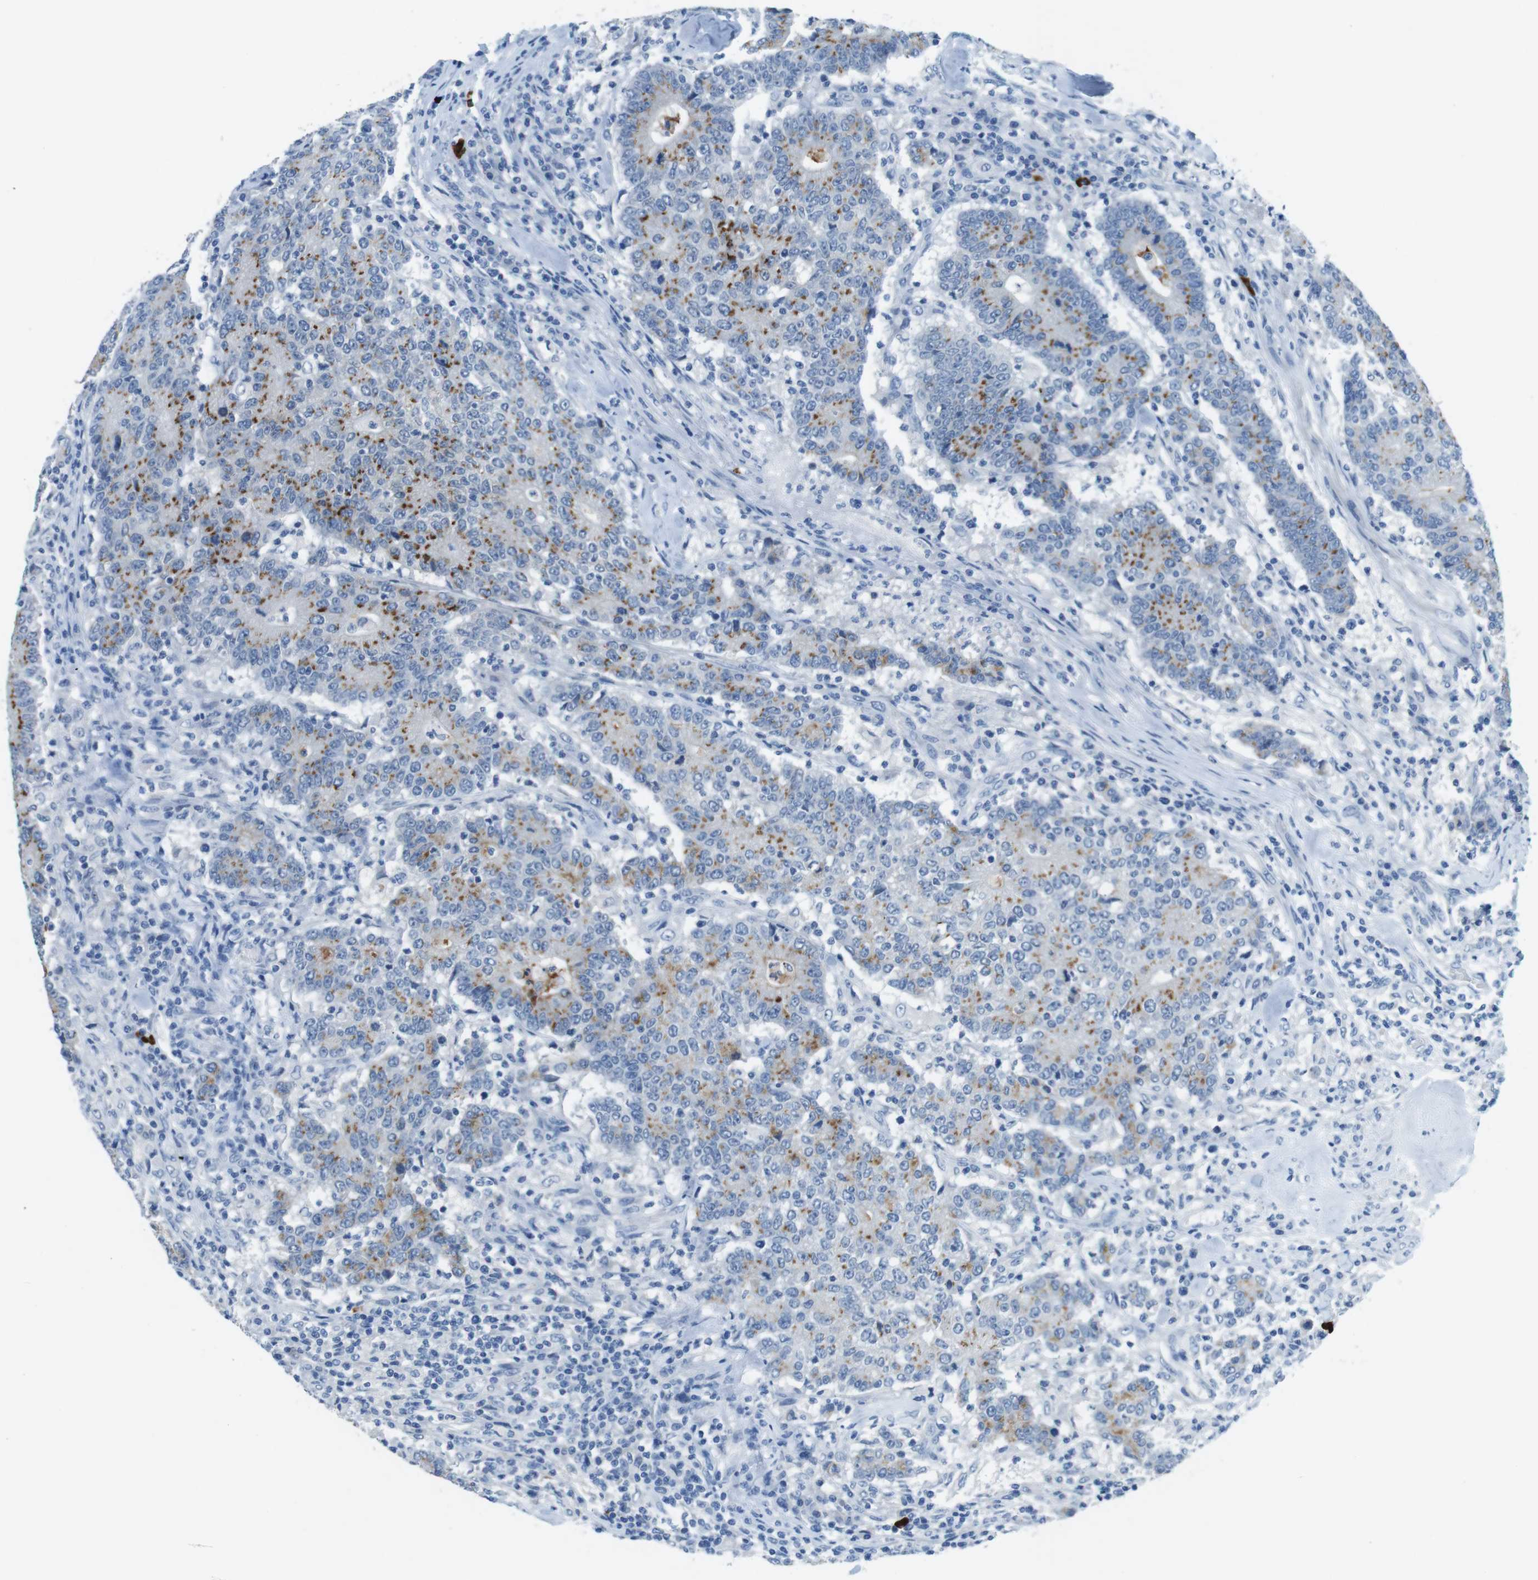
{"staining": {"intensity": "moderate", "quantity": ">75%", "location": "cytoplasmic/membranous"}, "tissue": "colorectal cancer", "cell_type": "Tumor cells", "image_type": "cancer", "snomed": [{"axis": "morphology", "description": "Normal tissue, NOS"}, {"axis": "morphology", "description": "Adenocarcinoma, NOS"}, {"axis": "topography", "description": "Colon"}], "caption": "Moderate cytoplasmic/membranous expression for a protein is present in about >75% of tumor cells of colorectal adenocarcinoma using immunohistochemistry.", "gene": "SLC35A3", "patient": {"sex": "female", "age": 75}}